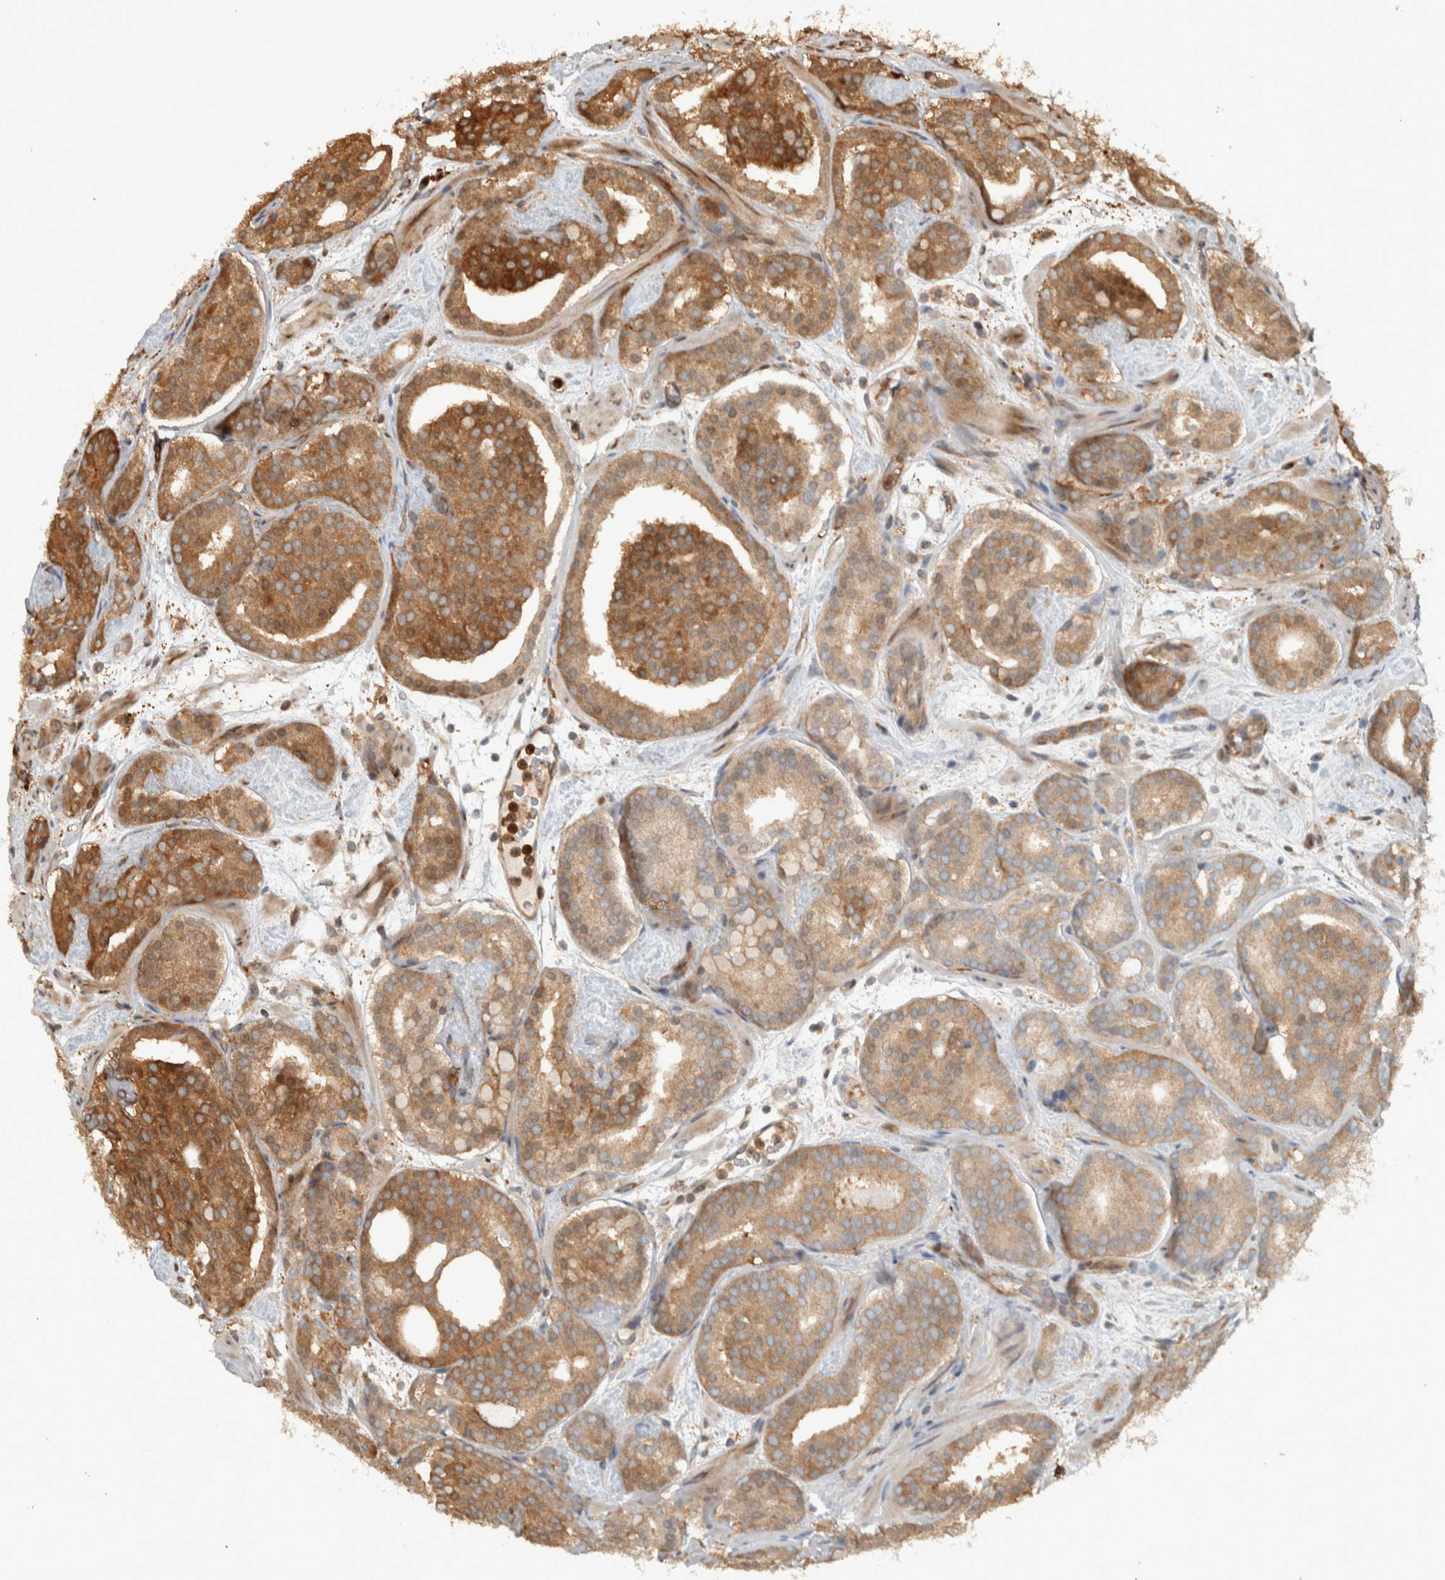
{"staining": {"intensity": "moderate", "quantity": ">75%", "location": "cytoplasmic/membranous"}, "tissue": "prostate cancer", "cell_type": "Tumor cells", "image_type": "cancer", "snomed": [{"axis": "morphology", "description": "Adenocarcinoma, Low grade"}, {"axis": "topography", "description": "Prostate"}], "caption": "DAB immunohistochemical staining of human low-grade adenocarcinoma (prostate) demonstrates moderate cytoplasmic/membranous protein expression in about >75% of tumor cells.", "gene": "CNTROB", "patient": {"sex": "male", "age": 69}}